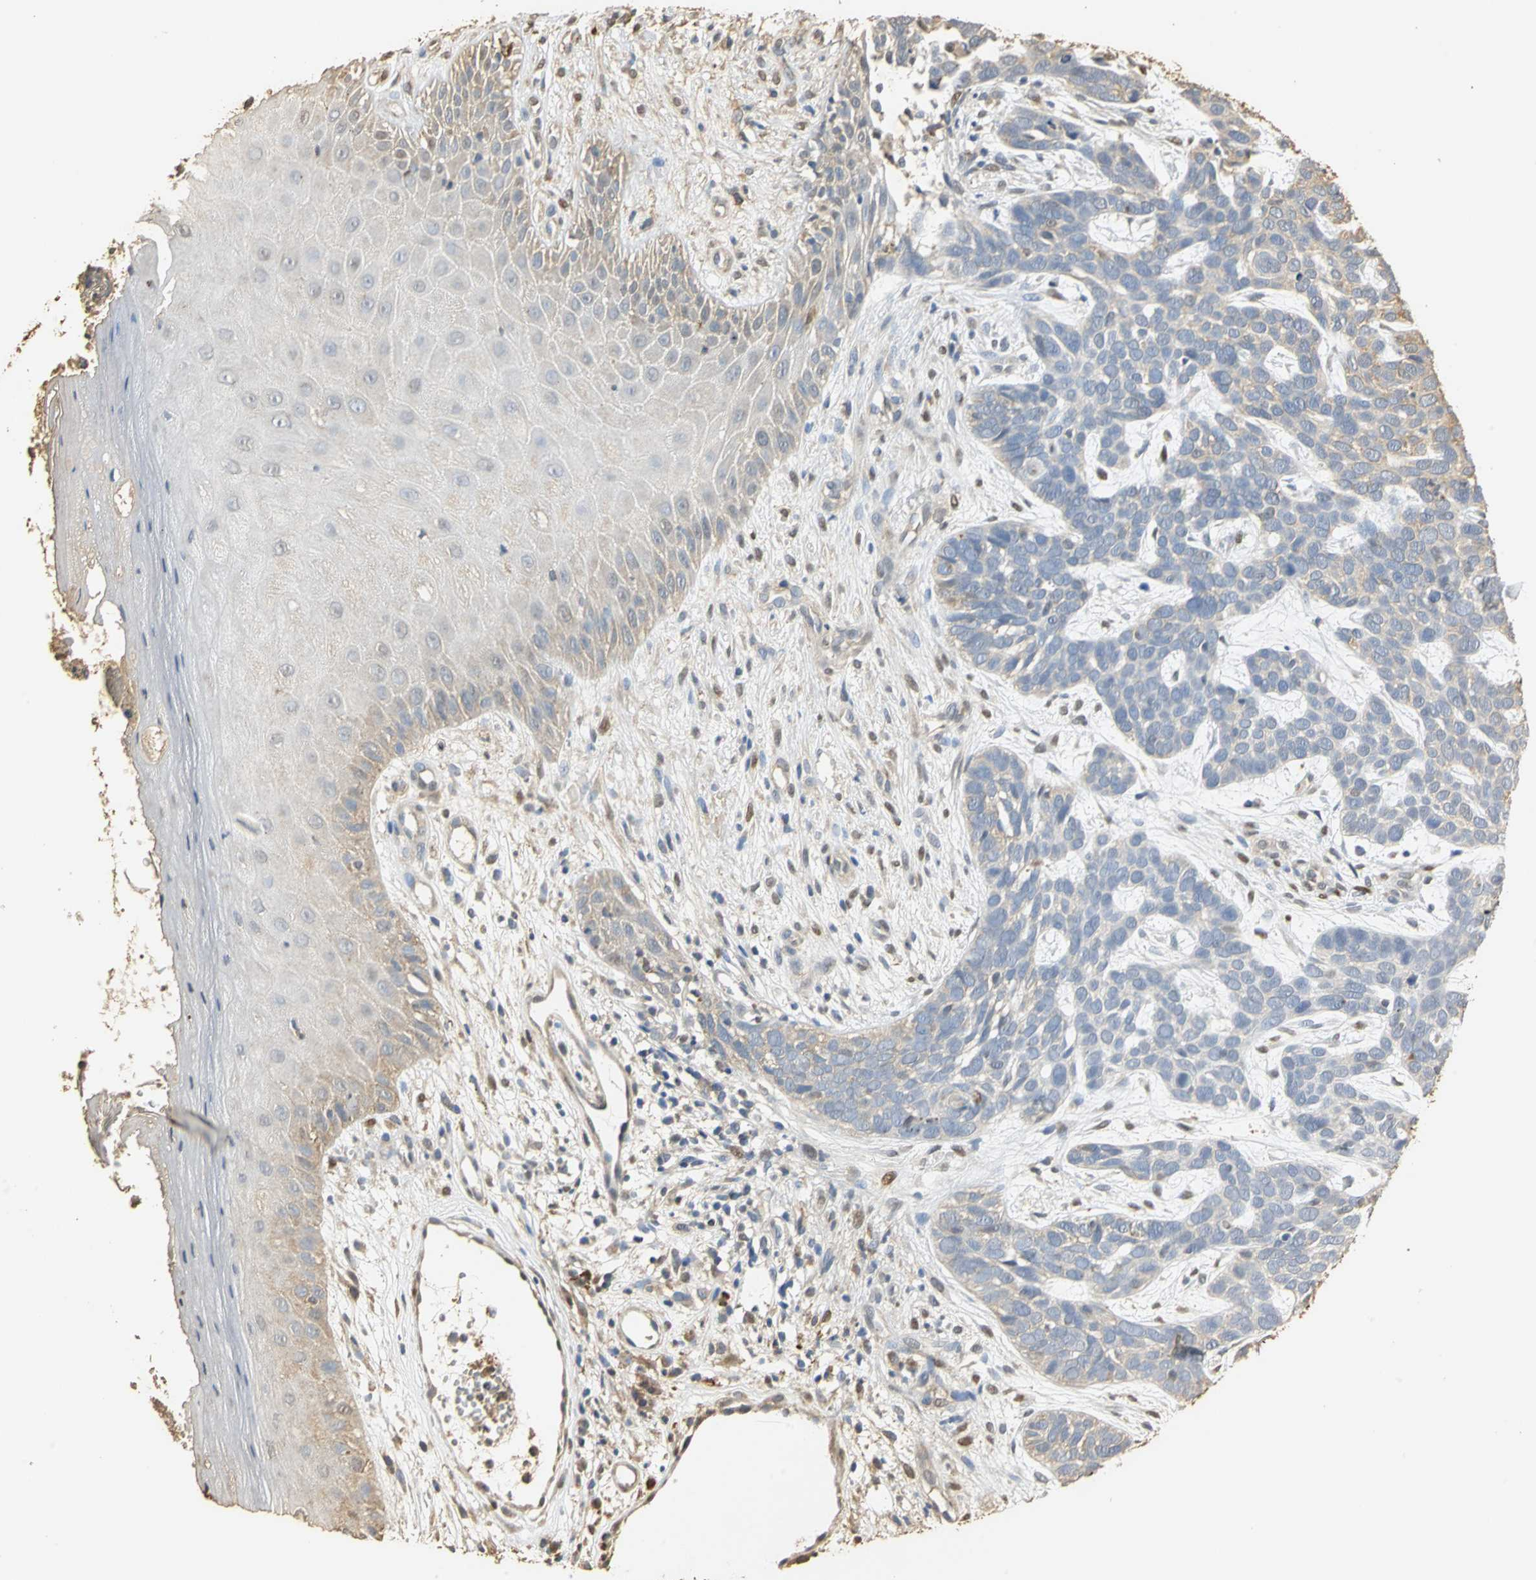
{"staining": {"intensity": "weak", "quantity": "25%-75%", "location": "cytoplasmic/membranous"}, "tissue": "skin cancer", "cell_type": "Tumor cells", "image_type": "cancer", "snomed": [{"axis": "morphology", "description": "Basal cell carcinoma"}, {"axis": "topography", "description": "Skin"}], "caption": "Protein positivity by IHC demonstrates weak cytoplasmic/membranous positivity in about 25%-75% of tumor cells in skin basal cell carcinoma. The staining was performed using DAB (3,3'-diaminobenzidine) to visualize the protein expression in brown, while the nuclei were stained in blue with hematoxylin (Magnification: 20x).", "gene": "GAPDH", "patient": {"sex": "male", "age": 87}}